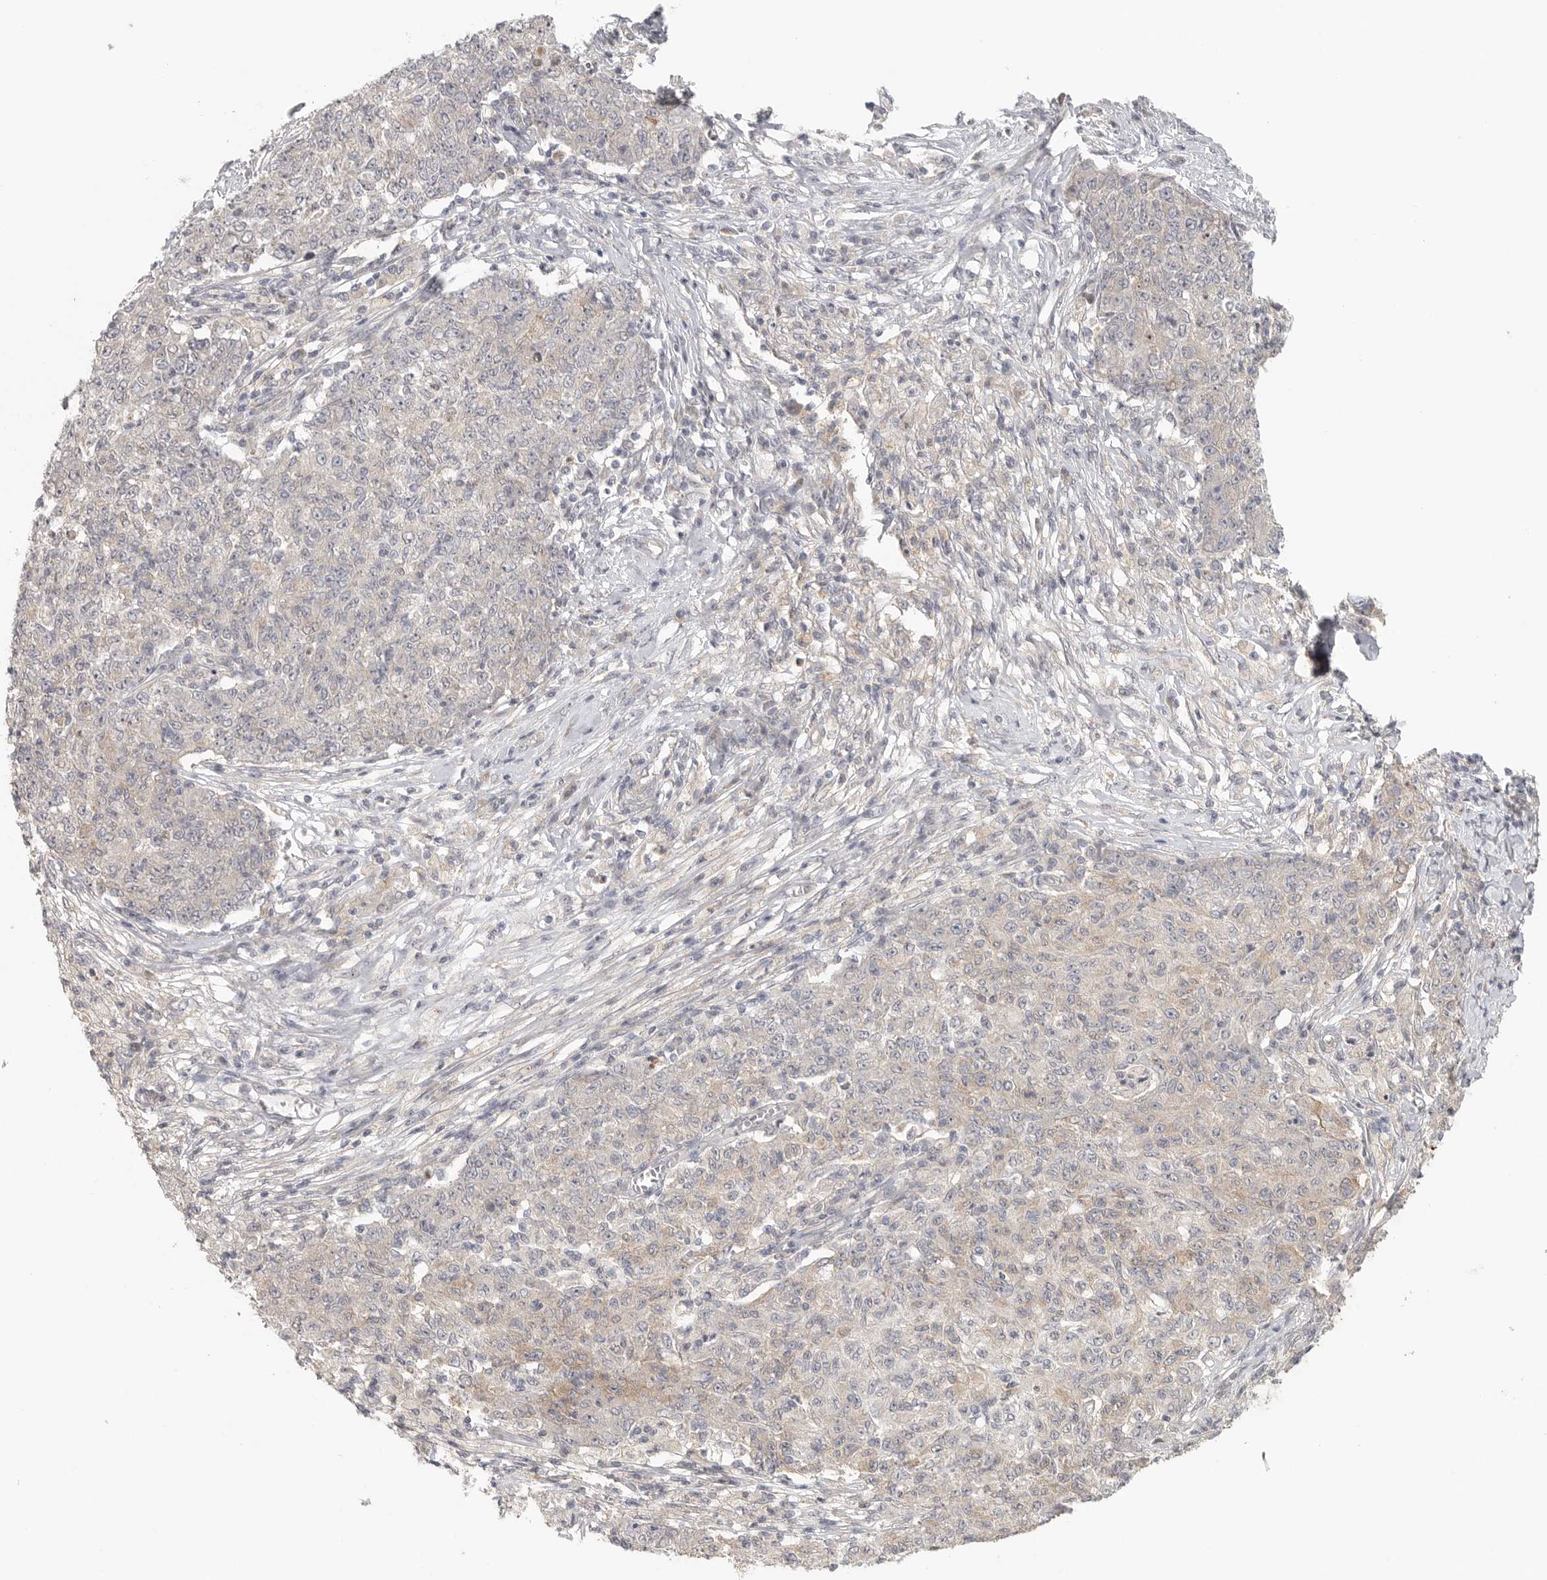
{"staining": {"intensity": "weak", "quantity": "<25%", "location": "cytoplasmic/membranous"}, "tissue": "ovarian cancer", "cell_type": "Tumor cells", "image_type": "cancer", "snomed": [{"axis": "morphology", "description": "Carcinoma, endometroid"}, {"axis": "topography", "description": "Ovary"}], "caption": "Human ovarian cancer stained for a protein using immunohistochemistry demonstrates no expression in tumor cells.", "gene": "HDAC6", "patient": {"sex": "female", "age": 42}}